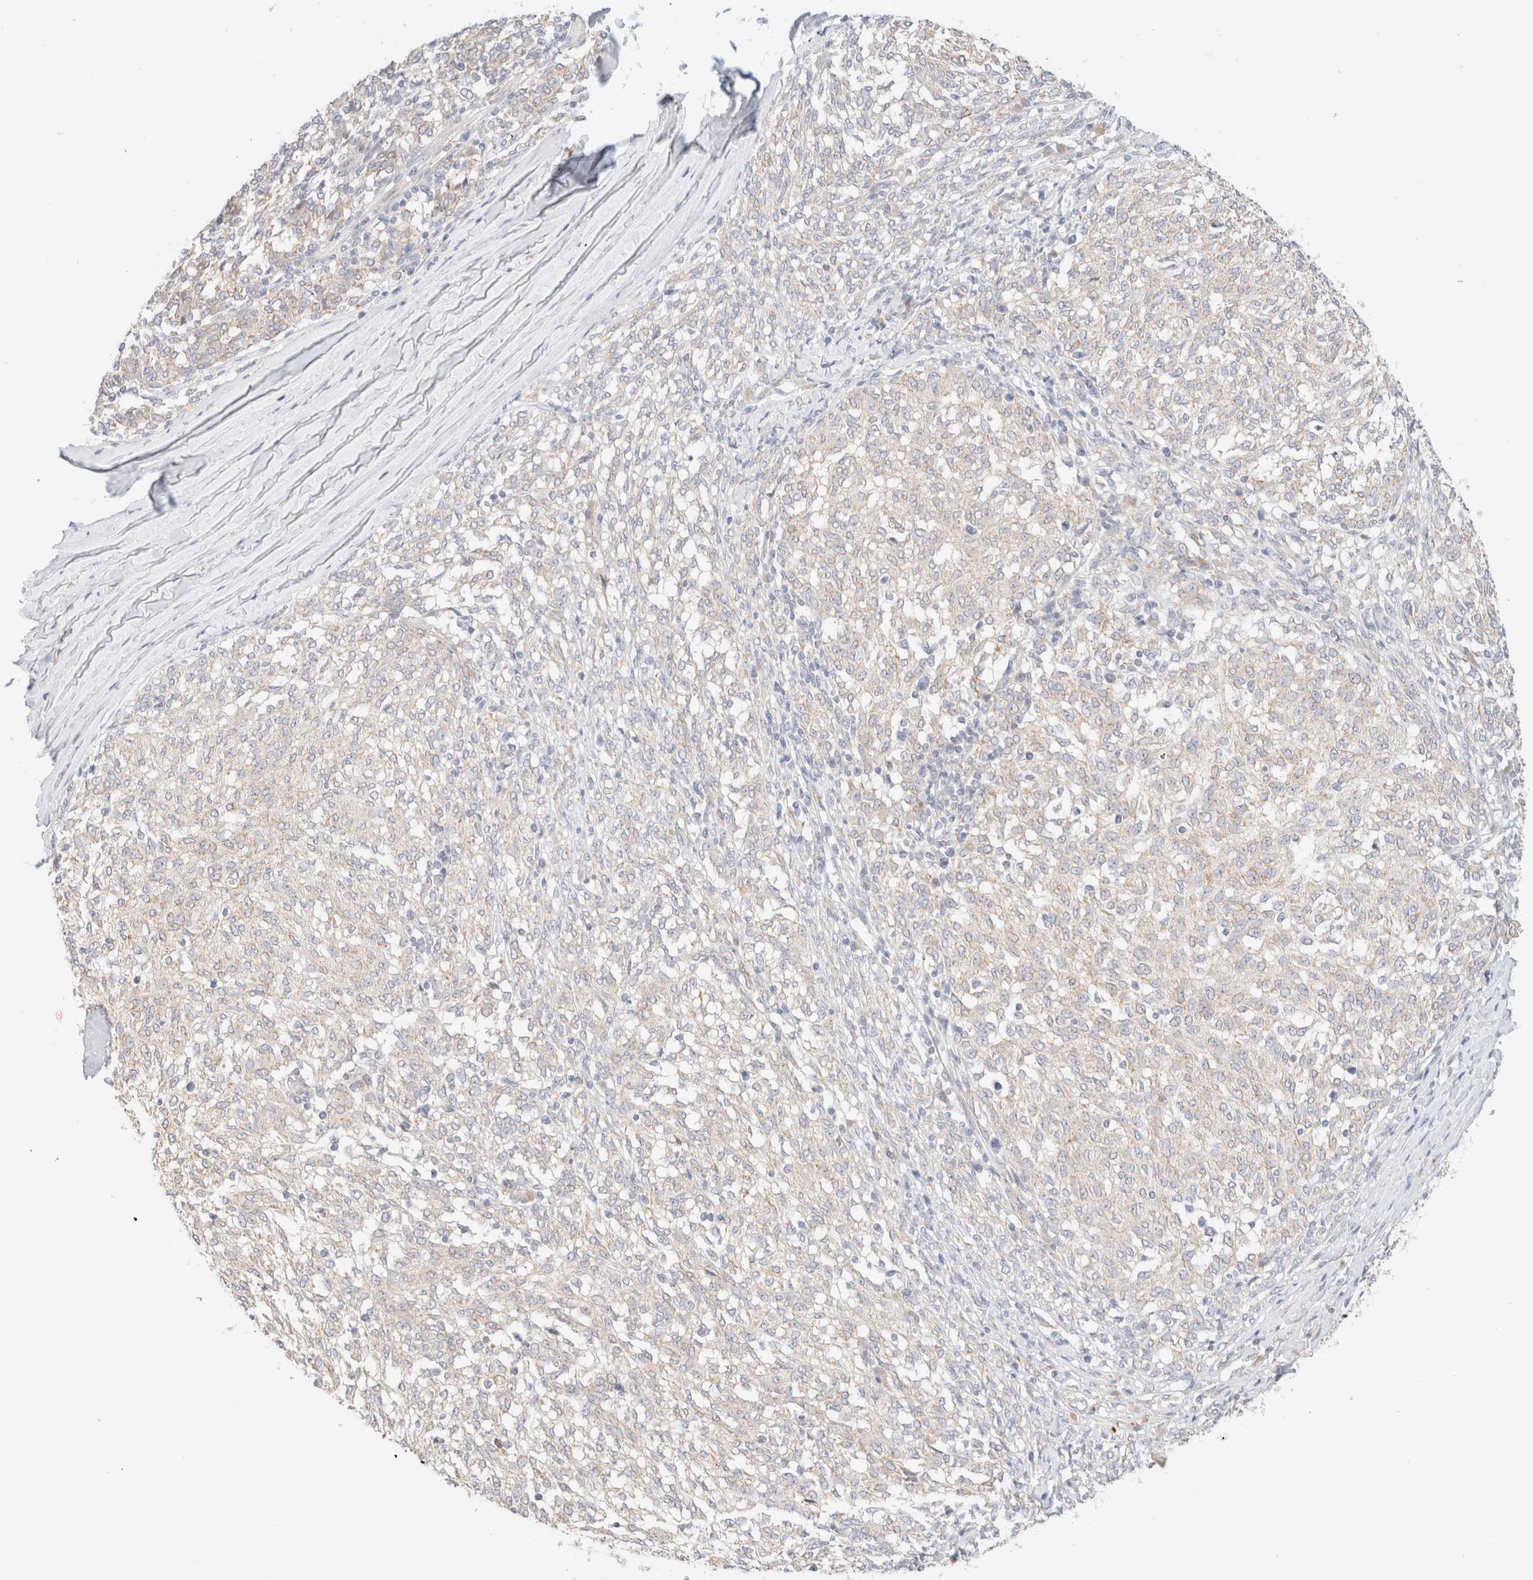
{"staining": {"intensity": "negative", "quantity": "none", "location": "none"}, "tissue": "melanoma", "cell_type": "Tumor cells", "image_type": "cancer", "snomed": [{"axis": "morphology", "description": "Malignant melanoma, NOS"}, {"axis": "topography", "description": "Skin"}], "caption": "IHC of melanoma shows no positivity in tumor cells. Nuclei are stained in blue.", "gene": "SNTB1", "patient": {"sex": "female", "age": 72}}